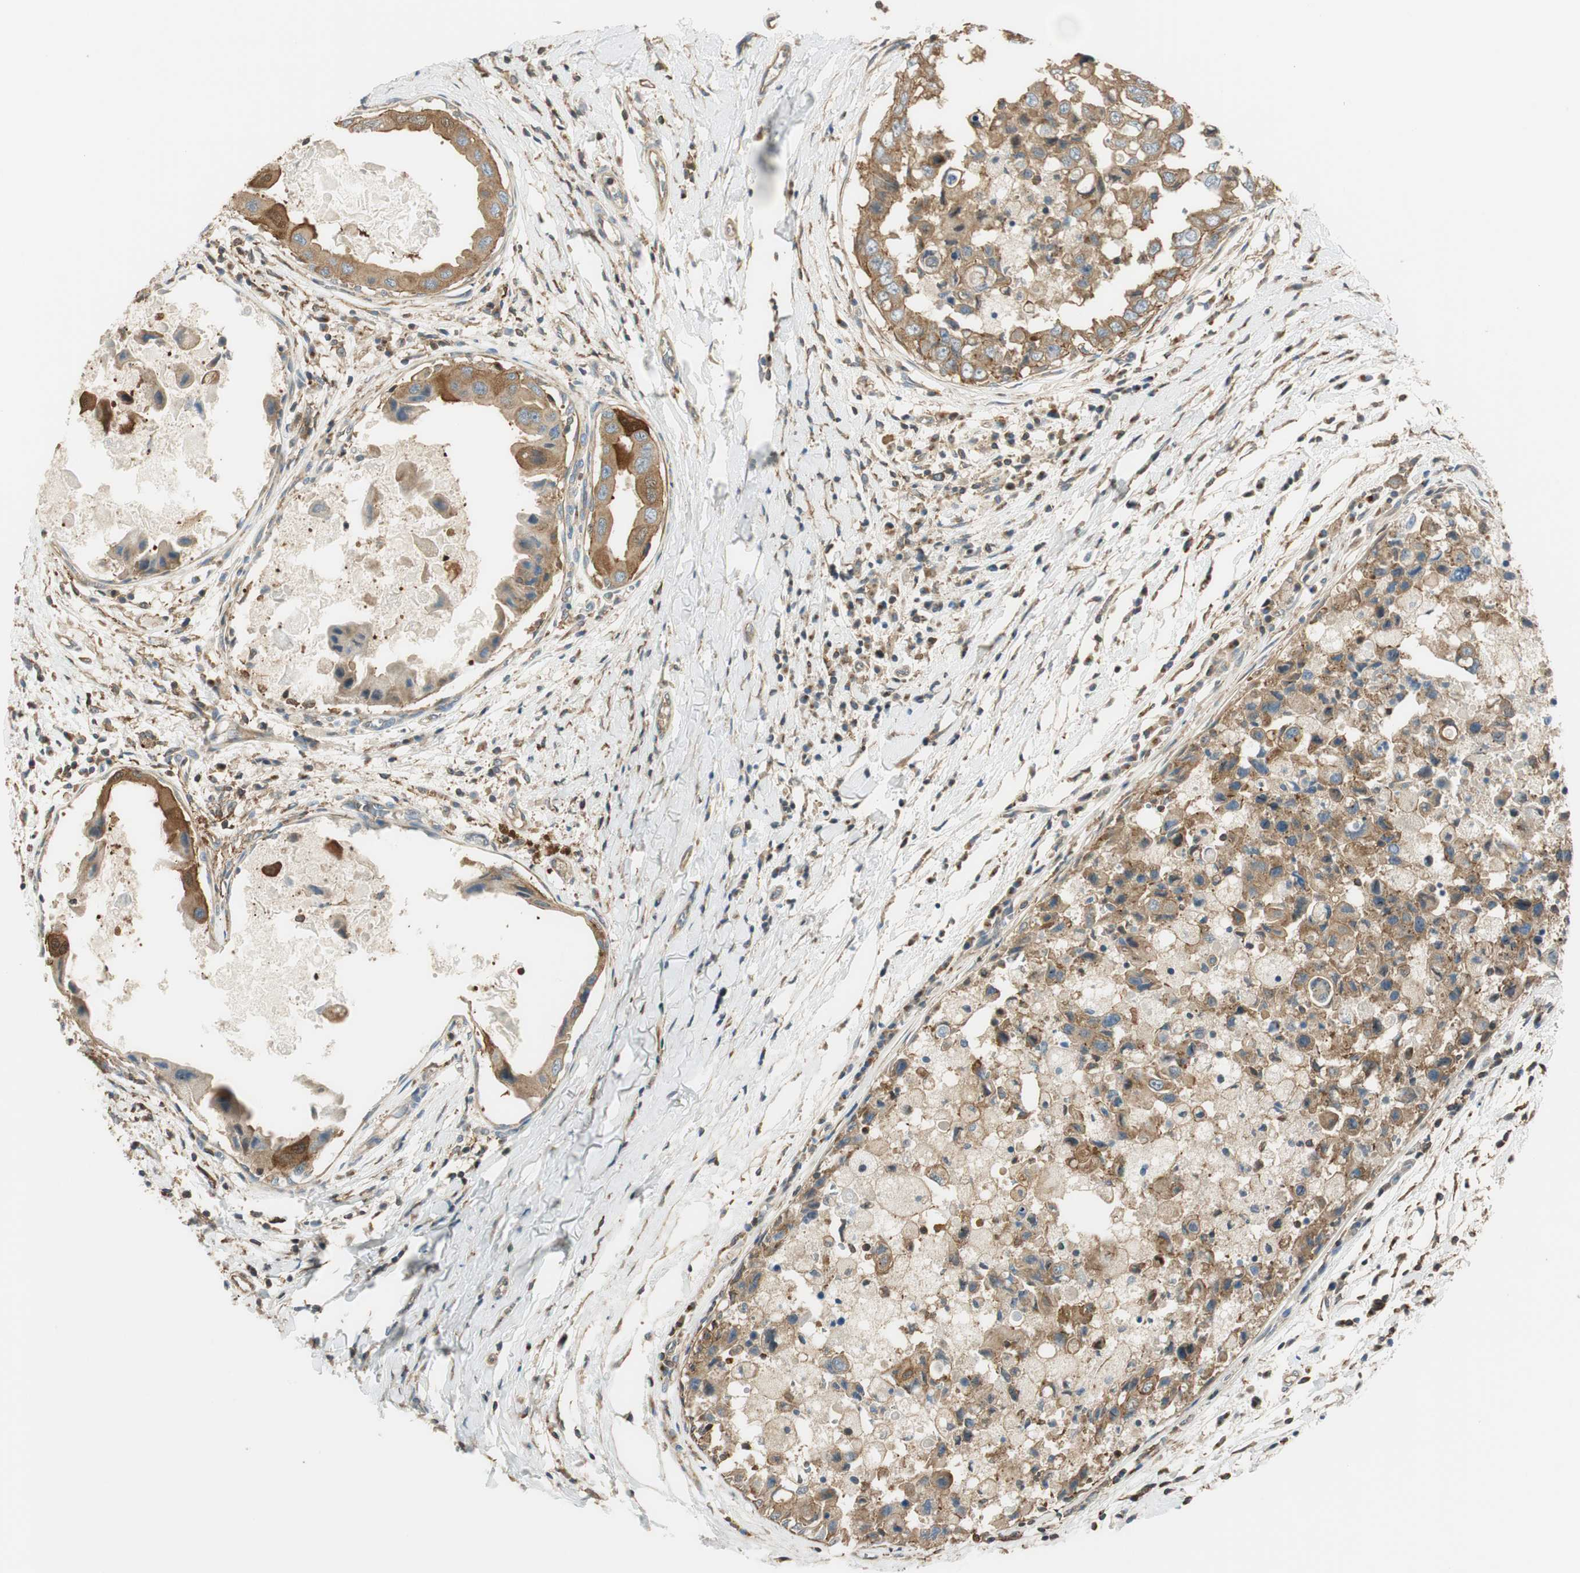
{"staining": {"intensity": "moderate", "quantity": ">75%", "location": "cytoplasmic/membranous"}, "tissue": "breast cancer", "cell_type": "Tumor cells", "image_type": "cancer", "snomed": [{"axis": "morphology", "description": "Duct carcinoma"}, {"axis": "topography", "description": "Breast"}], "caption": "Breast cancer tissue exhibits moderate cytoplasmic/membranous positivity in approximately >75% of tumor cells, visualized by immunohistochemistry.", "gene": "PI4K2B", "patient": {"sex": "female", "age": 27}}